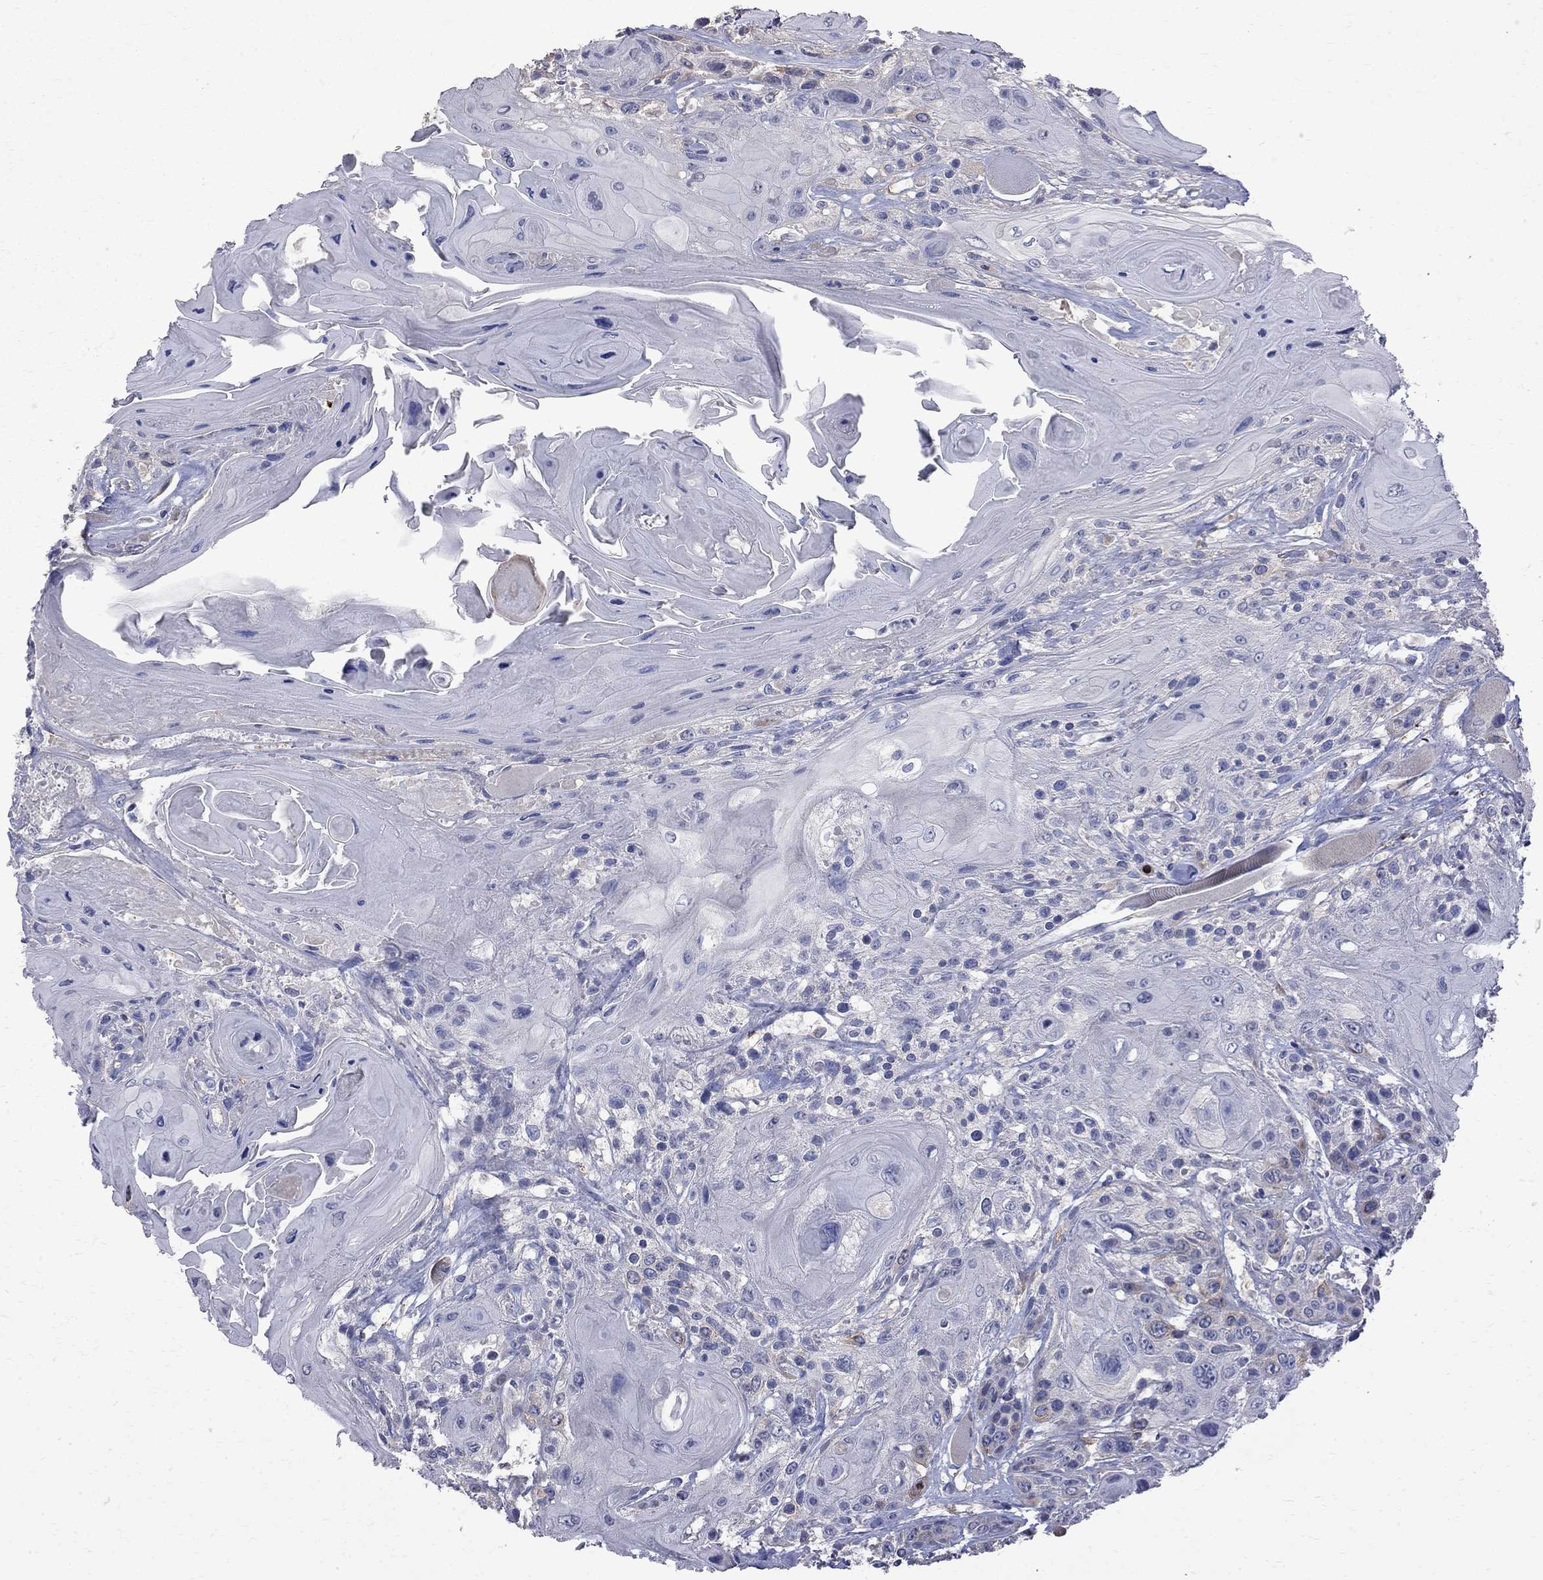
{"staining": {"intensity": "negative", "quantity": "none", "location": "none"}, "tissue": "head and neck cancer", "cell_type": "Tumor cells", "image_type": "cancer", "snomed": [{"axis": "morphology", "description": "Squamous cell carcinoma, NOS"}, {"axis": "topography", "description": "Head-Neck"}], "caption": "Image shows no protein positivity in tumor cells of head and neck cancer (squamous cell carcinoma) tissue. Brightfield microscopy of immunohistochemistry (IHC) stained with DAB (3,3'-diaminobenzidine) (brown) and hematoxylin (blue), captured at high magnification.", "gene": "CKAP2", "patient": {"sex": "female", "age": 59}}